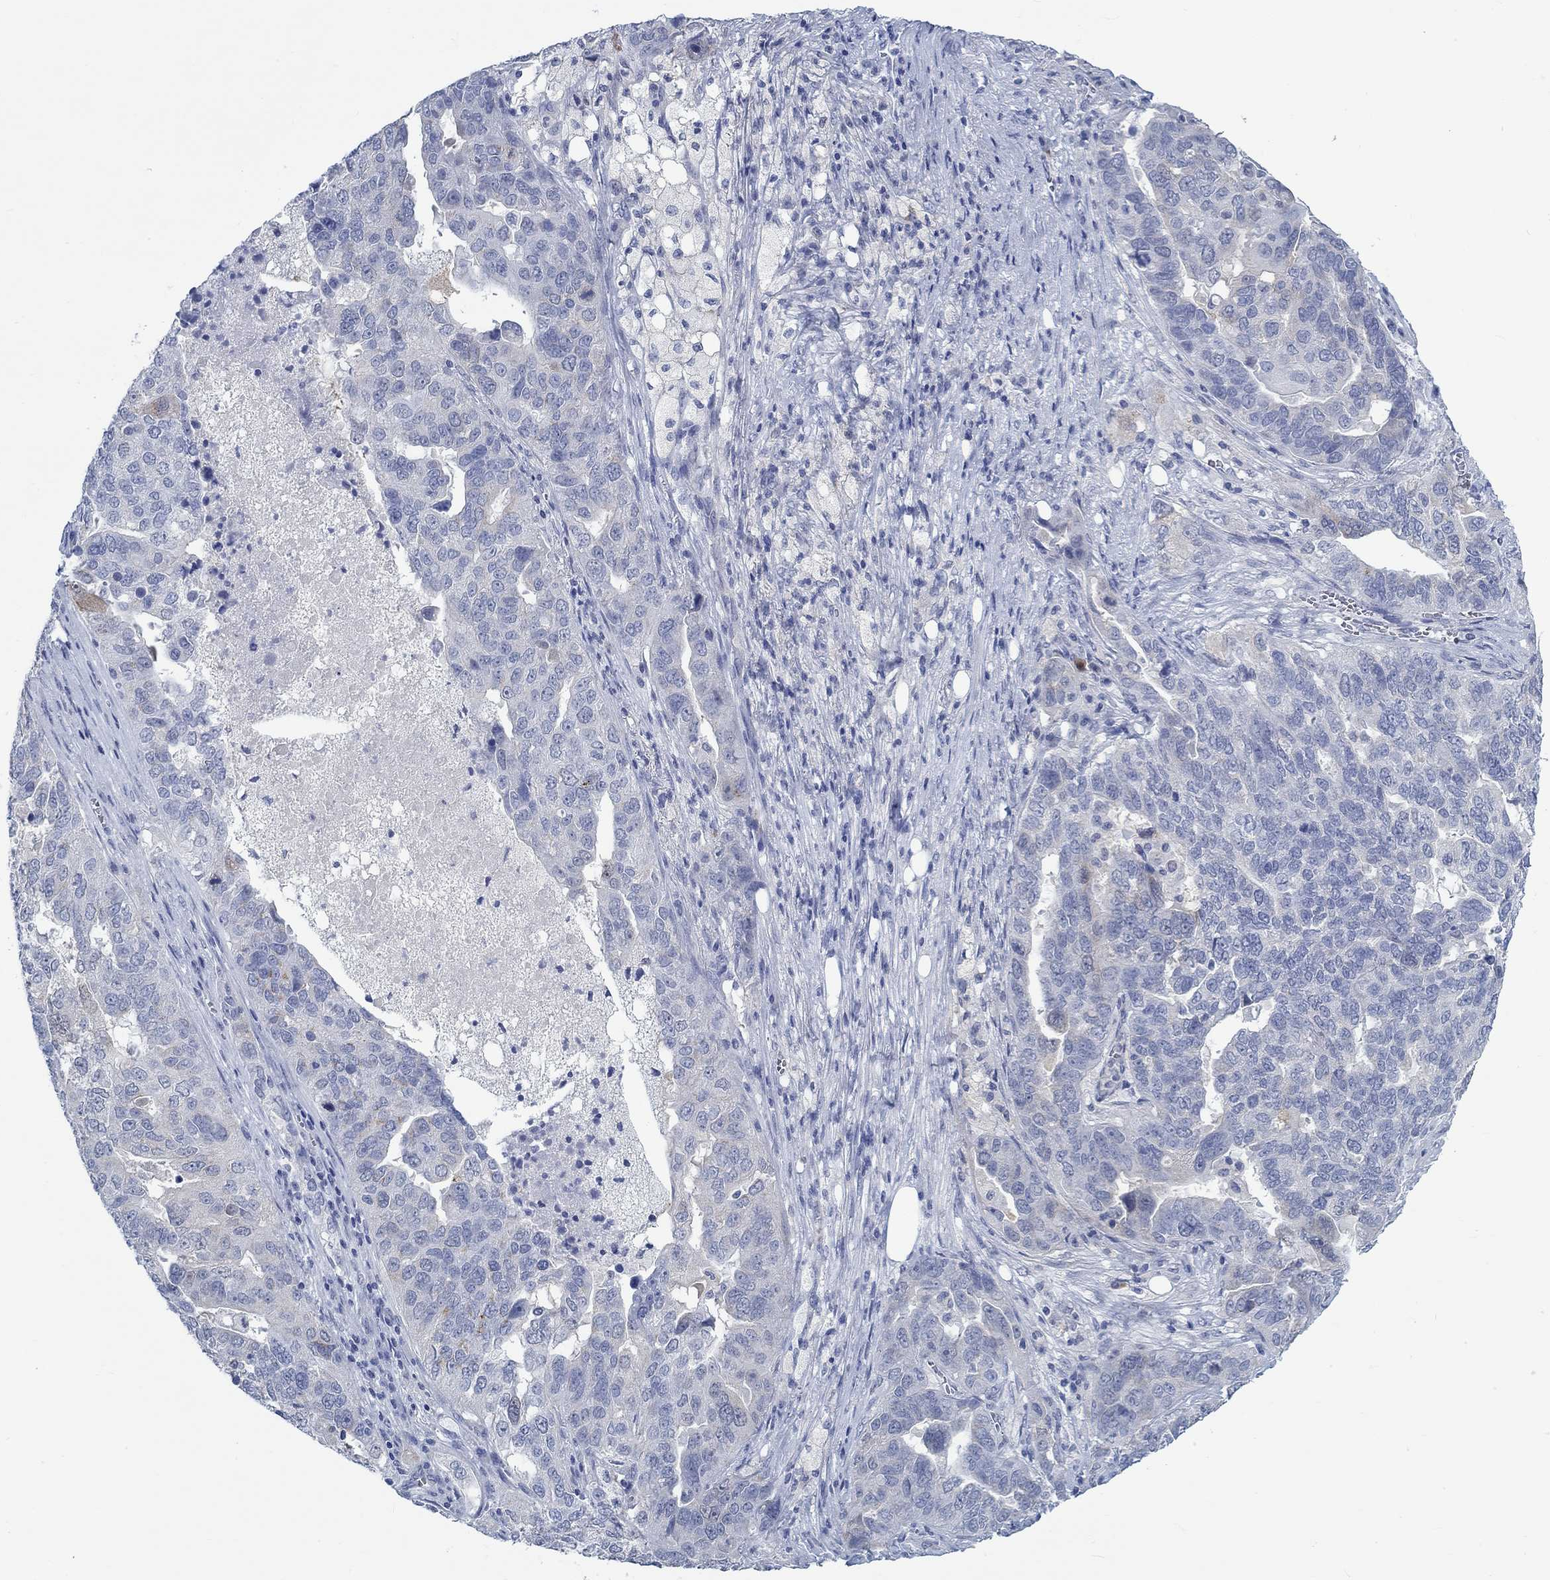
{"staining": {"intensity": "negative", "quantity": "none", "location": "none"}, "tissue": "ovarian cancer", "cell_type": "Tumor cells", "image_type": "cancer", "snomed": [{"axis": "morphology", "description": "Carcinoma, endometroid"}, {"axis": "topography", "description": "Soft tissue"}, {"axis": "topography", "description": "Ovary"}], "caption": "Immunohistochemical staining of human endometroid carcinoma (ovarian) exhibits no significant staining in tumor cells. (Immunohistochemistry, brightfield microscopy, high magnification).", "gene": "TEKT4", "patient": {"sex": "female", "age": 52}}